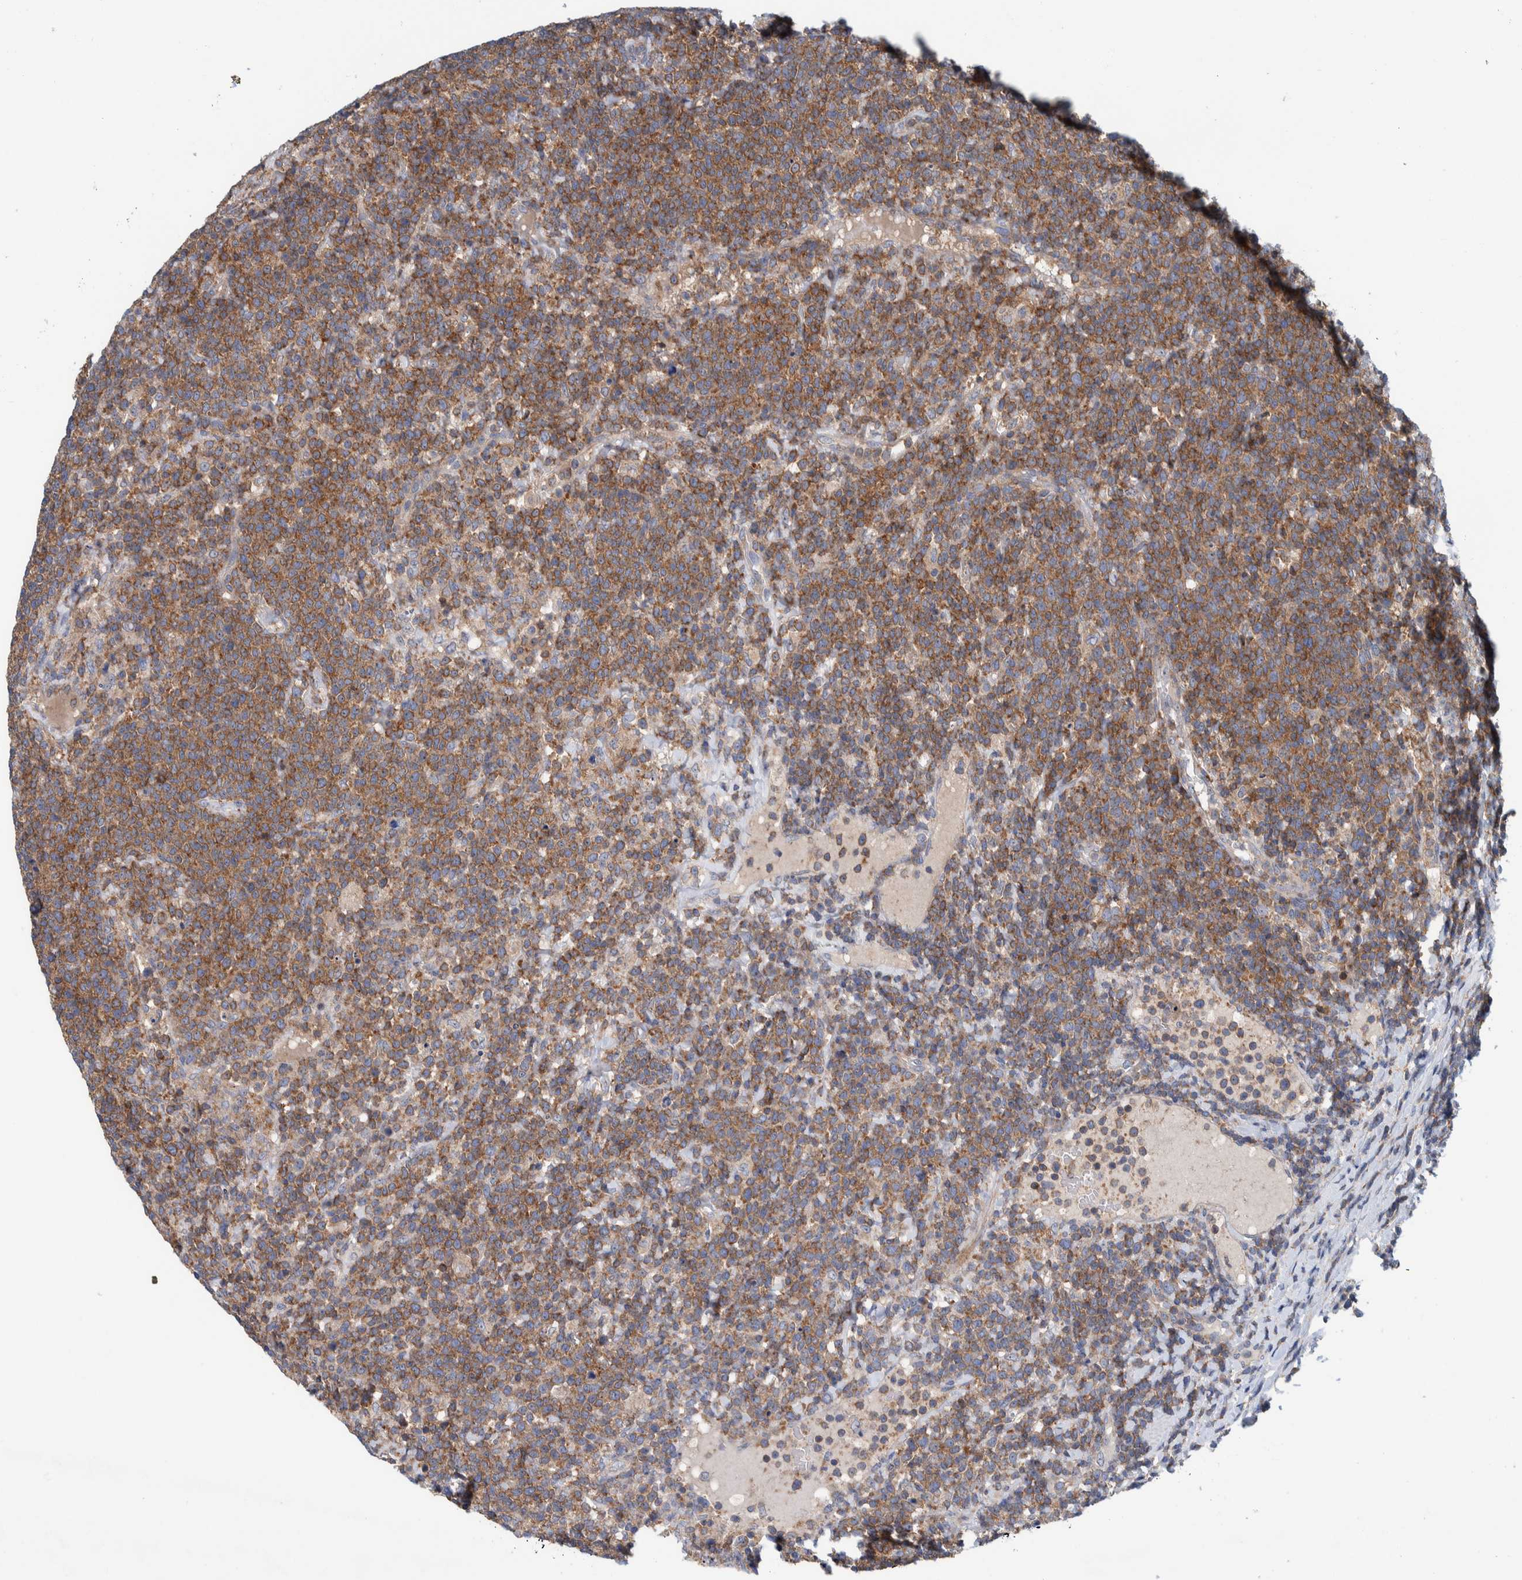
{"staining": {"intensity": "moderate", "quantity": ">75%", "location": "cytoplasmic/membranous"}, "tissue": "lymphoma", "cell_type": "Tumor cells", "image_type": "cancer", "snomed": [{"axis": "morphology", "description": "Malignant lymphoma, non-Hodgkin's type, High grade"}, {"axis": "topography", "description": "Lymph node"}], "caption": "IHC (DAB (3,3'-diaminobenzidine)) staining of human high-grade malignant lymphoma, non-Hodgkin's type exhibits moderate cytoplasmic/membranous protein positivity in approximately >75% of tumor cells. (brown staining indicates protein expression, while blue staining denotes nuclei).", "gene": "CCM2", "patient": {"sex": "male", "age": 61}}